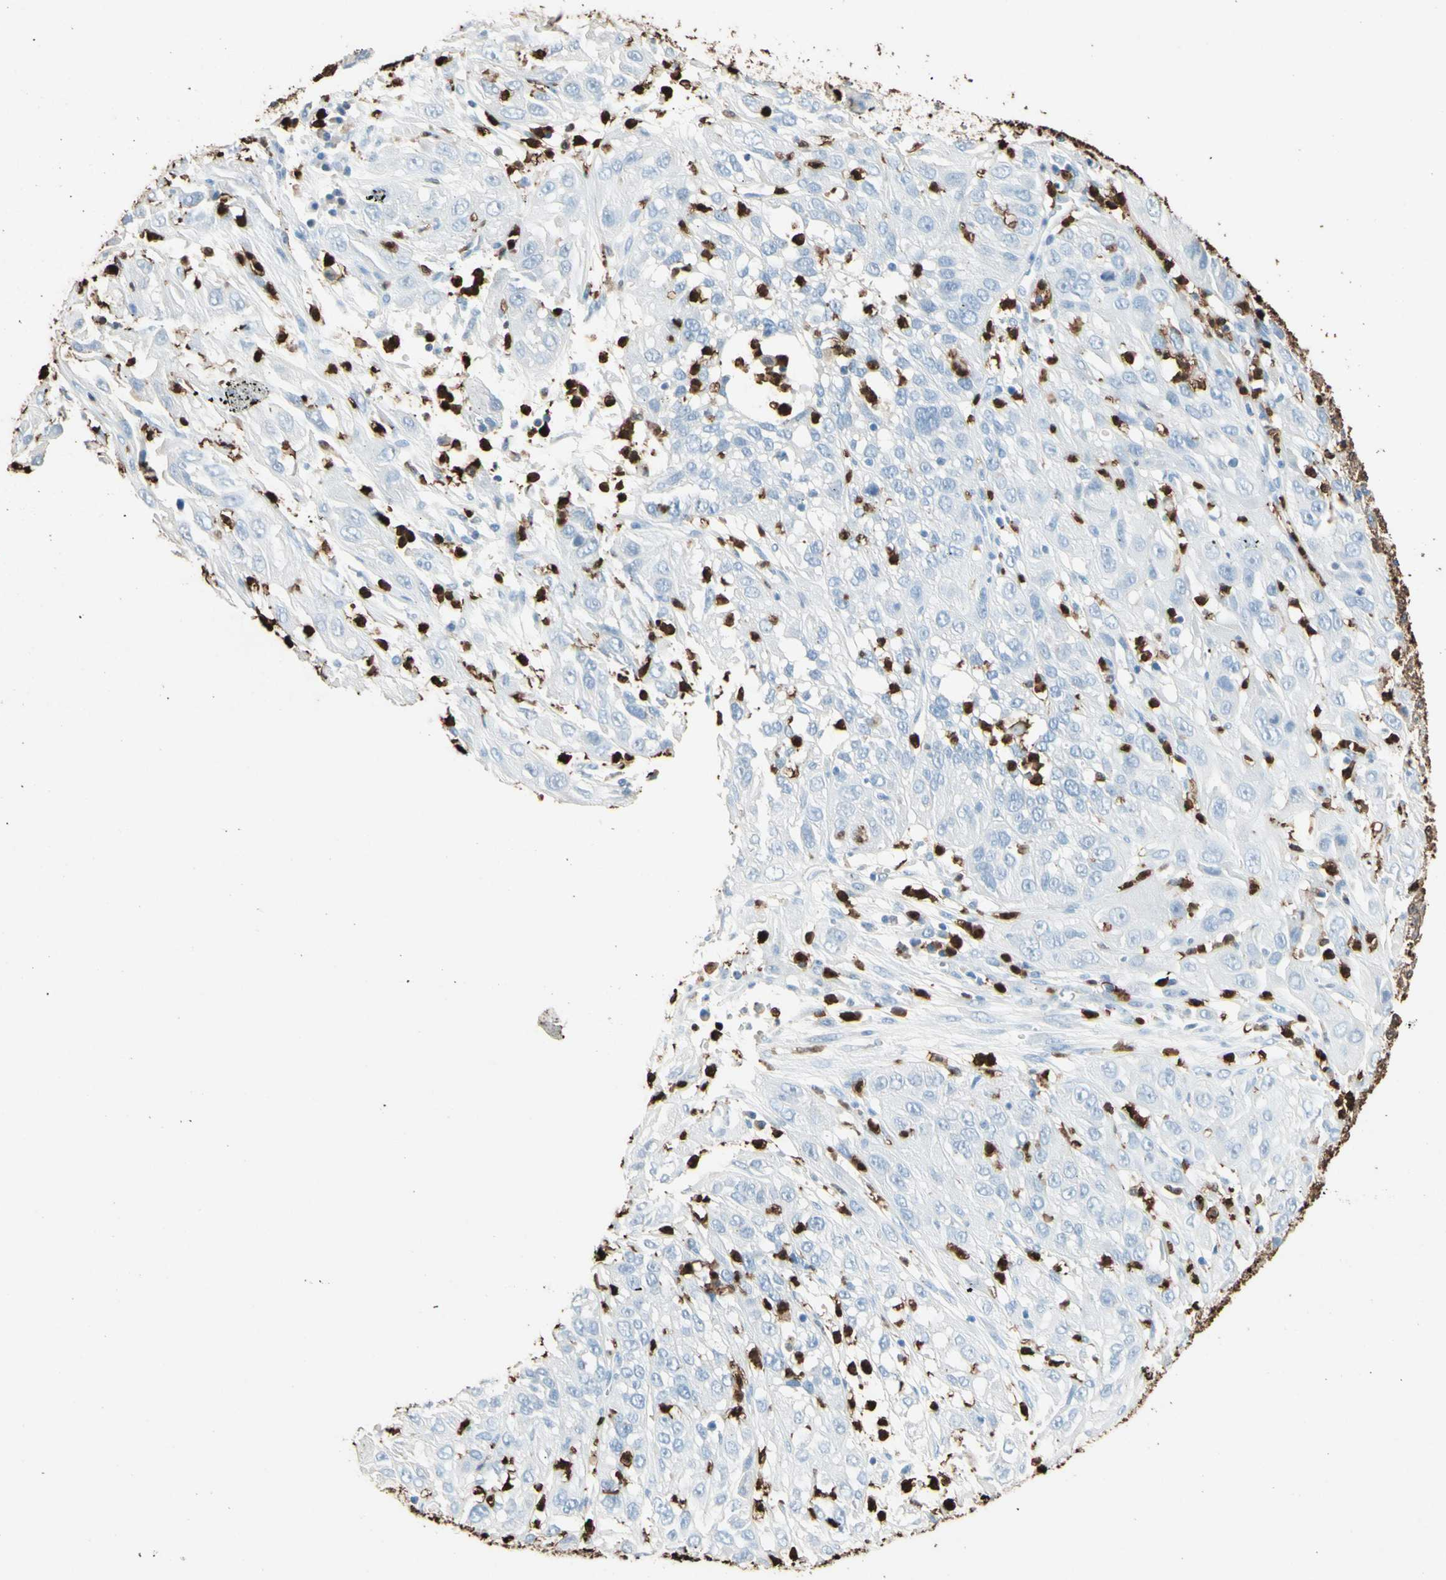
{"staining": {"intensity": "negative", "quantity": "none", "location": "none"}, "tissue": "cervical cancer", "cell_type": "Tumor cells", "image_type": "cancer", "snomed": [{"axis": "morphology", "description": "Squamous cell carcinoma, NOS"}, {"axis": "topography", "description": "Cervix"}], "caption": "The IHC micrograph has no significant expression in tumor cells of cervical cancer tissue.", "gene": "NFKBIZ", "patient": {"sex": "female", "age": 32}}